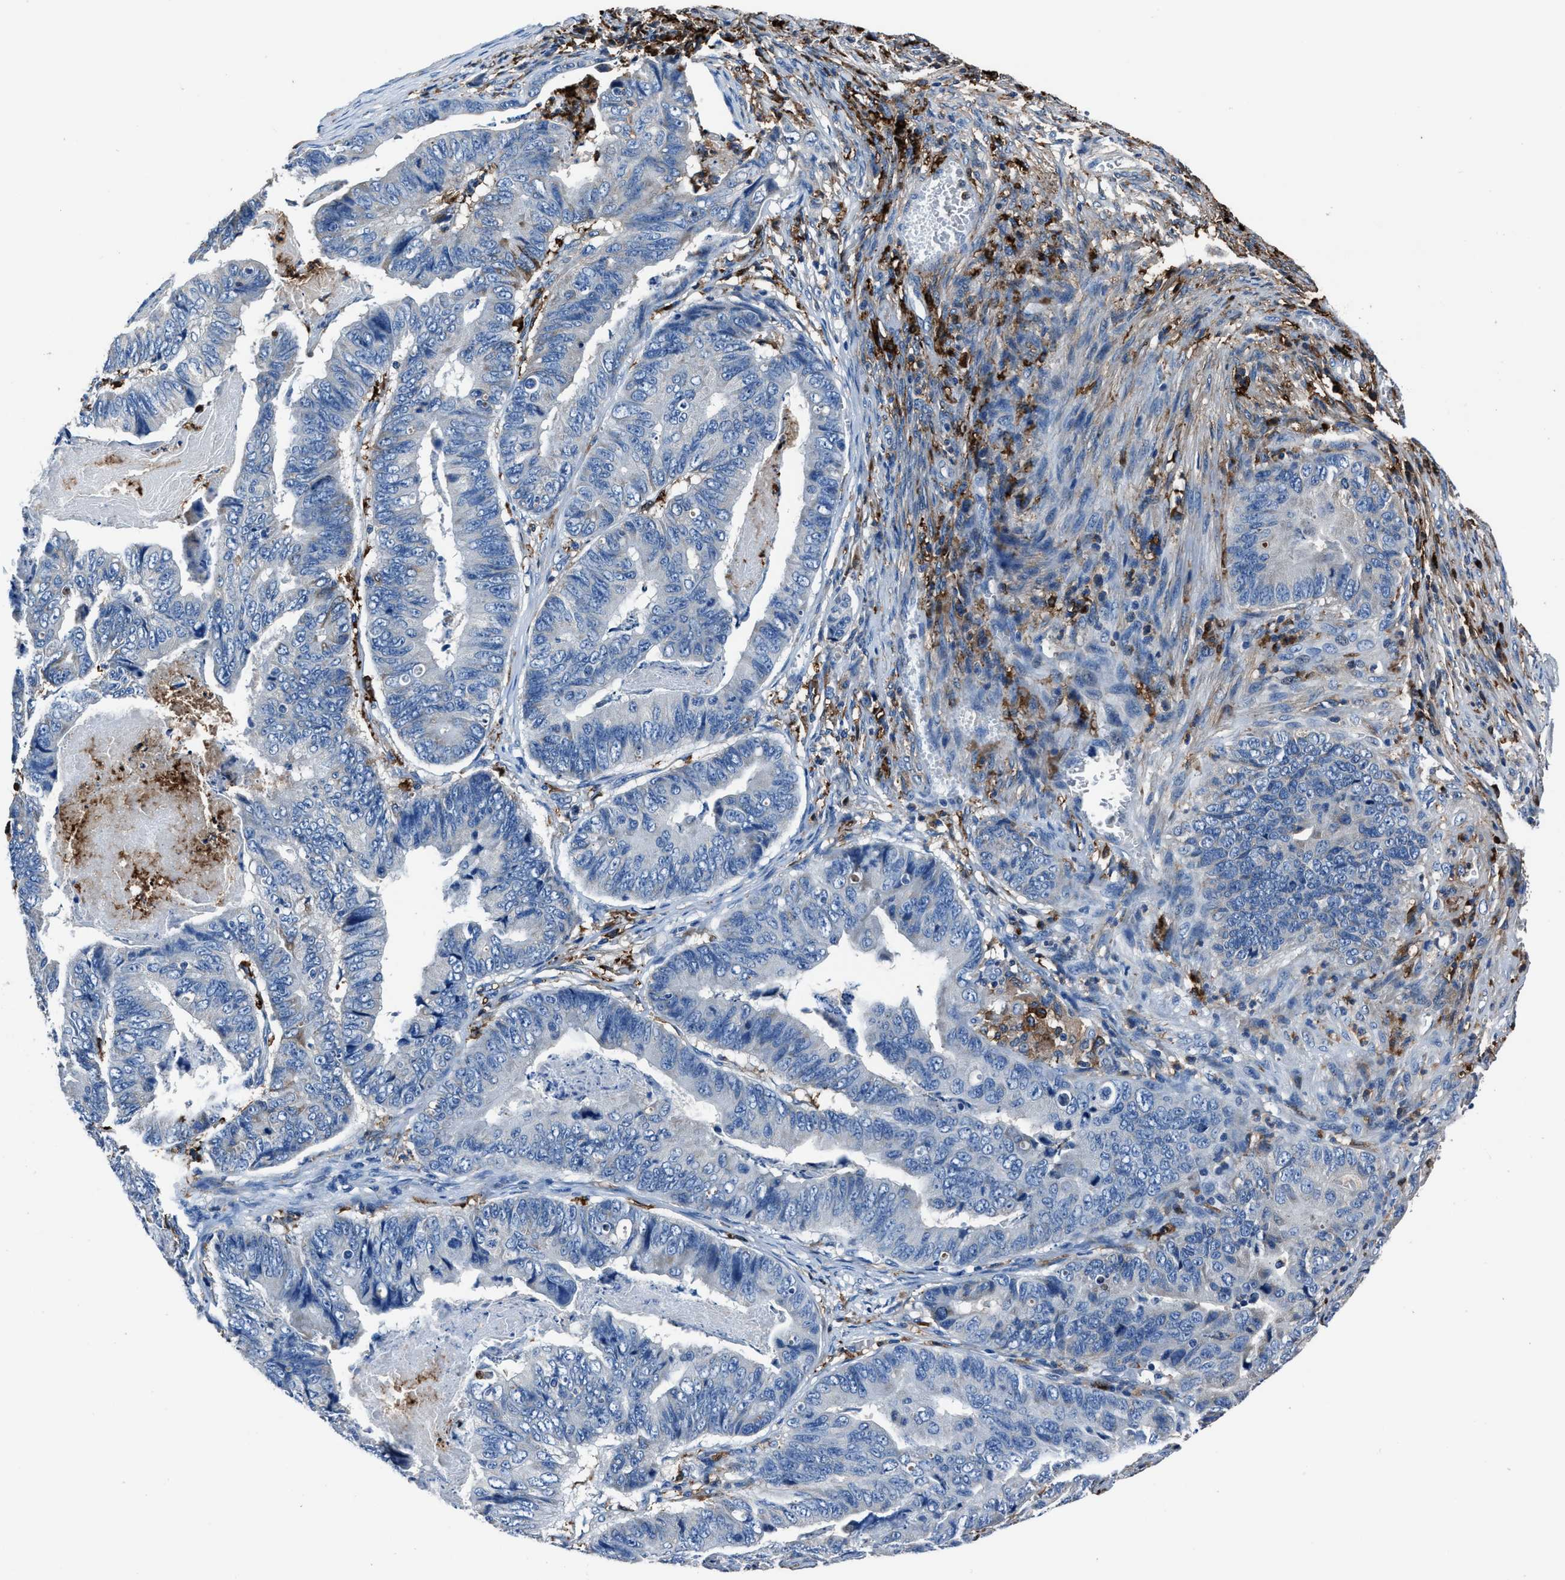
{"staining": {"intensity": "negative", "quantity": "none", "location": "none"}, "tissue": "stomach cancer", "cell_type": "Tumor cells", "image_type": "cancer", "snomed": [{"axis": "morphology", "description": "Adenocarcinoma, NOS"}, {"axis": "topography", "description": "Stomach, lower"}], "caption": "This is an IHC image of adenocarcinoma (stomach). There is no staining in tumor cells.", "gene": "FTL", "patient": {"sex": "male", "age": 77}}